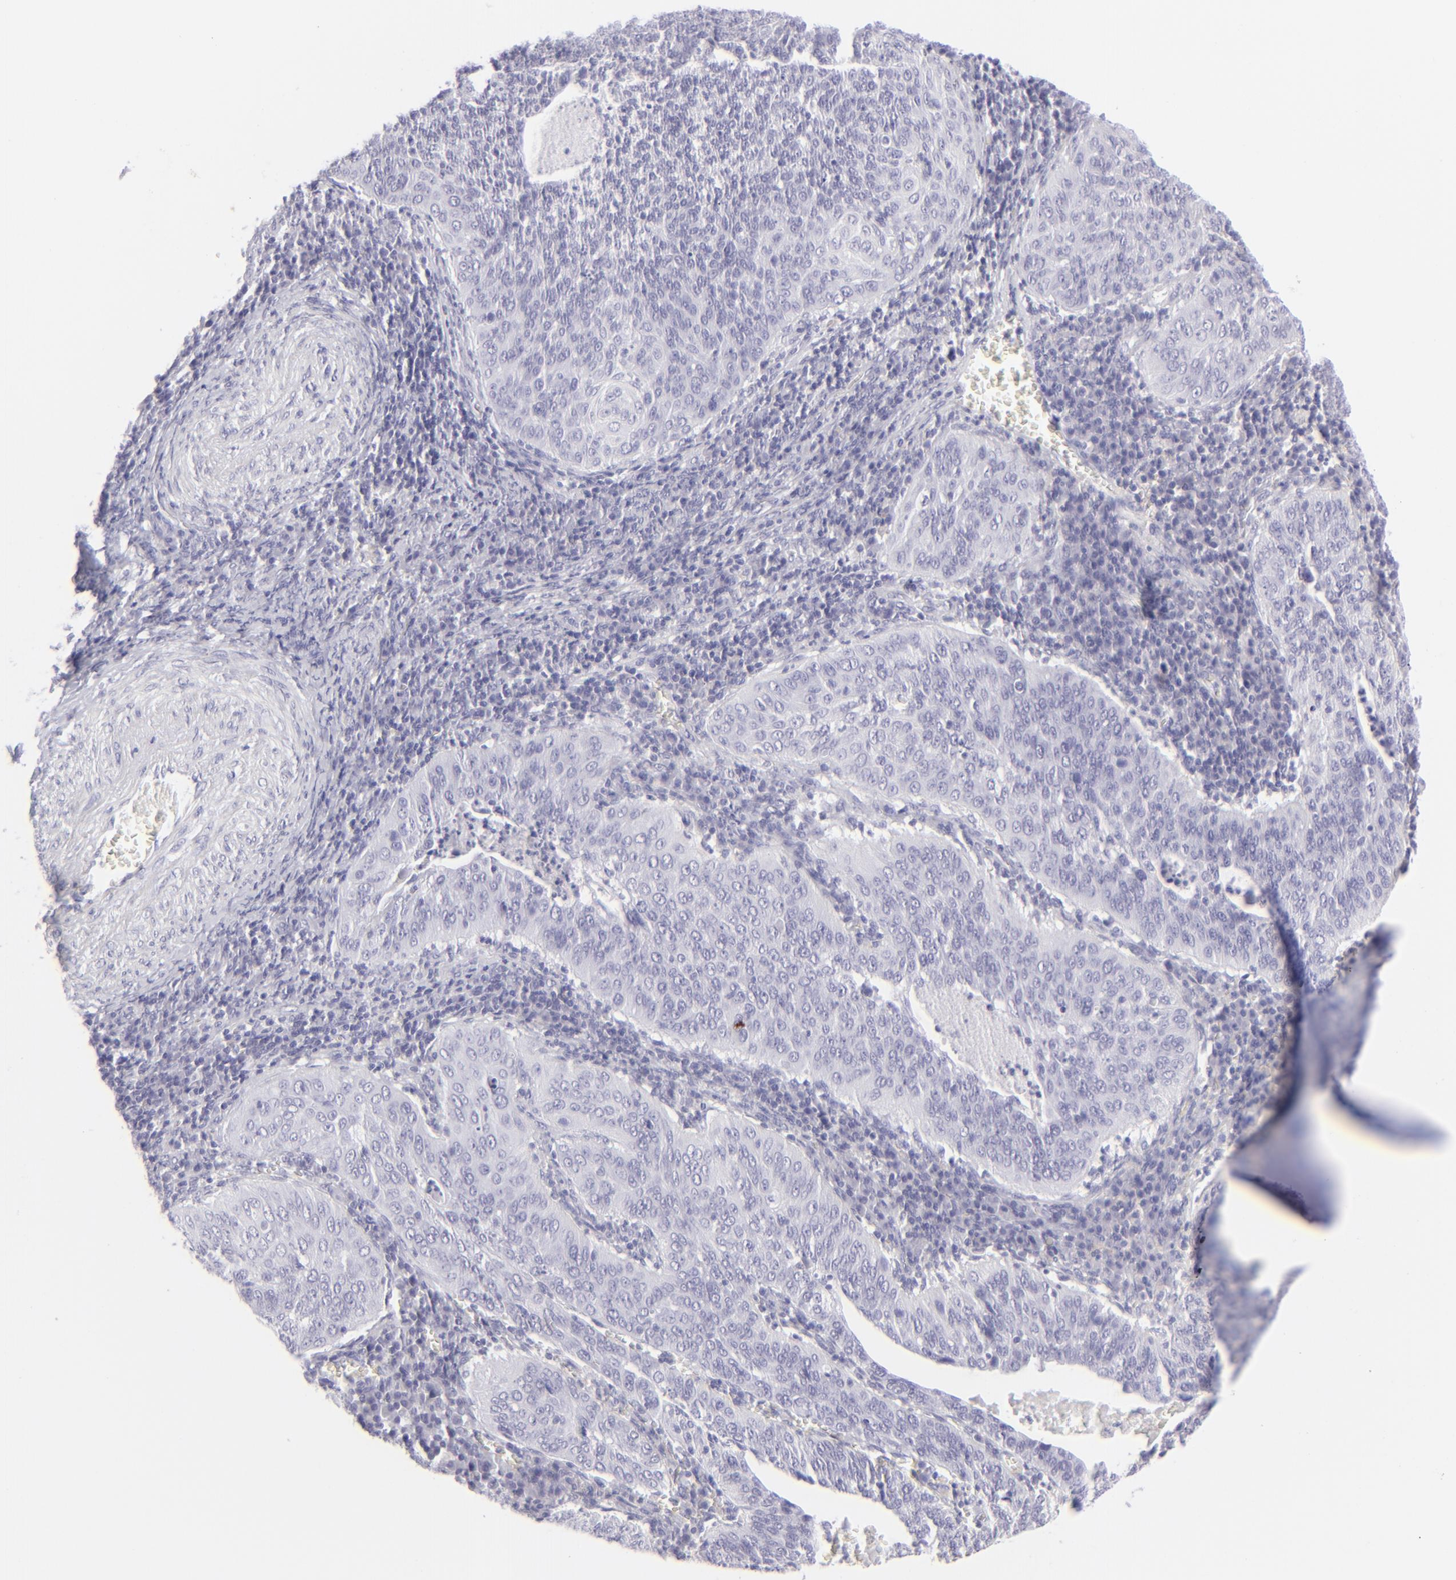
{"staining": {"intensity": "negative", "quantity": "none", "location": "none"}, "tissue": "cervical cancer", "cell_type": "Tumor cells", "image_type": "cancer", "snomed": [{"axis": "morphology", "description": "Squamous cell carcinoma, NOS"}, {"axis": "topography", "description": "Cervix"}], "caption": "Tumor cells show no significant staining in squamous cell carcinoma (cervical). Nuclei are stained in blue.", "gene": "FCER2", "patient": {"sex": "female", "age": 39}}